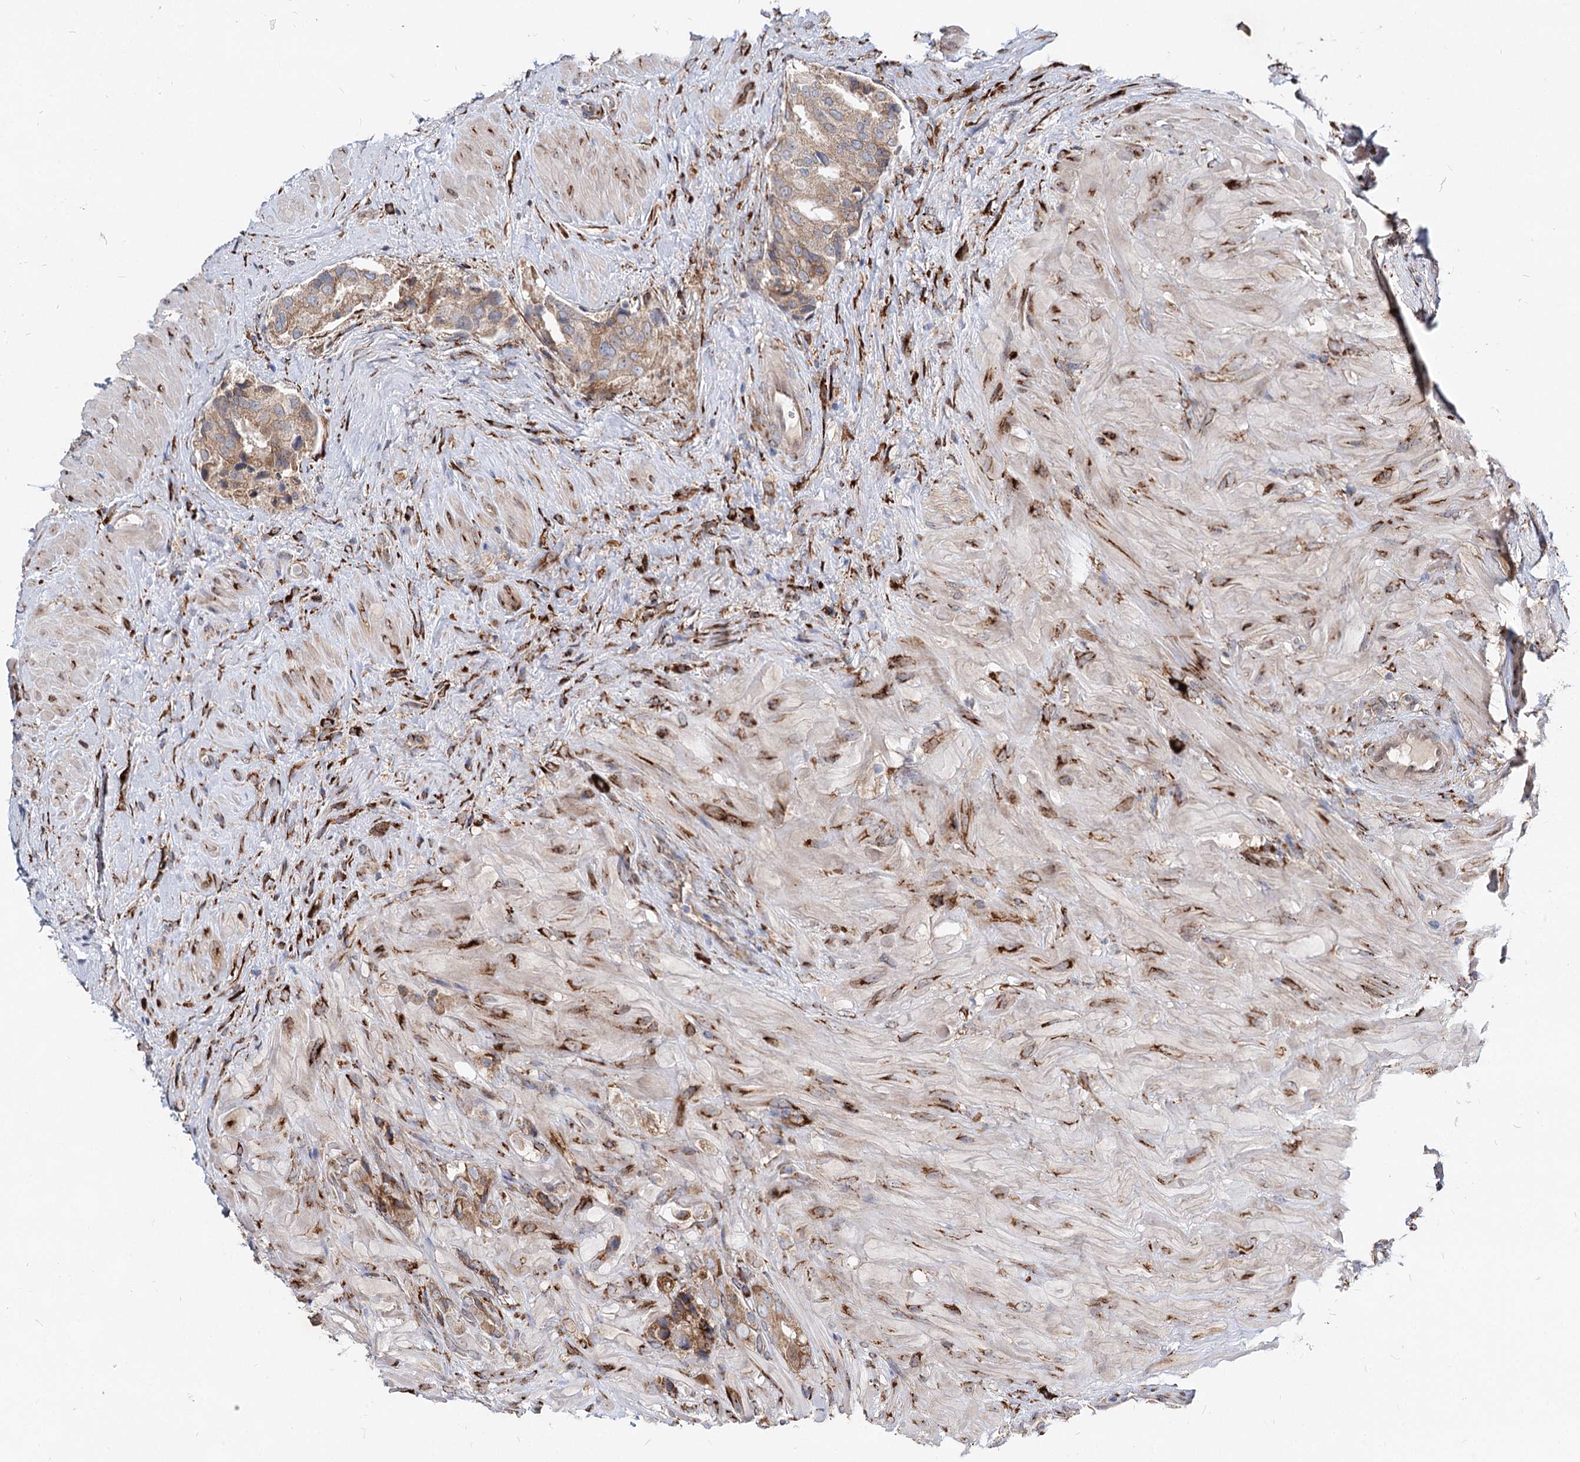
{"staining": {"intensity": "moderate", "quantity": ">75%", "location": "cytoplasmic/membranous"}, "tissue": "prostate cancer", "cell_type": "Tumor cells", "image_type": "cancer", "snomed": [{"axis": "morphology", "description": "Adenocarcinoma, High grade"}, {"axis": "topography", "description": "Prostate"}], "caption": "Prostate high-grade adenocarcinoma stained with DAB immunohistochemistry reveals medium levels of moderate cytoplasmic/membranous expression in approximately >75% of tumor cells.", "gene": "SPART", "patient": {"sex": "male", "age": 65}}